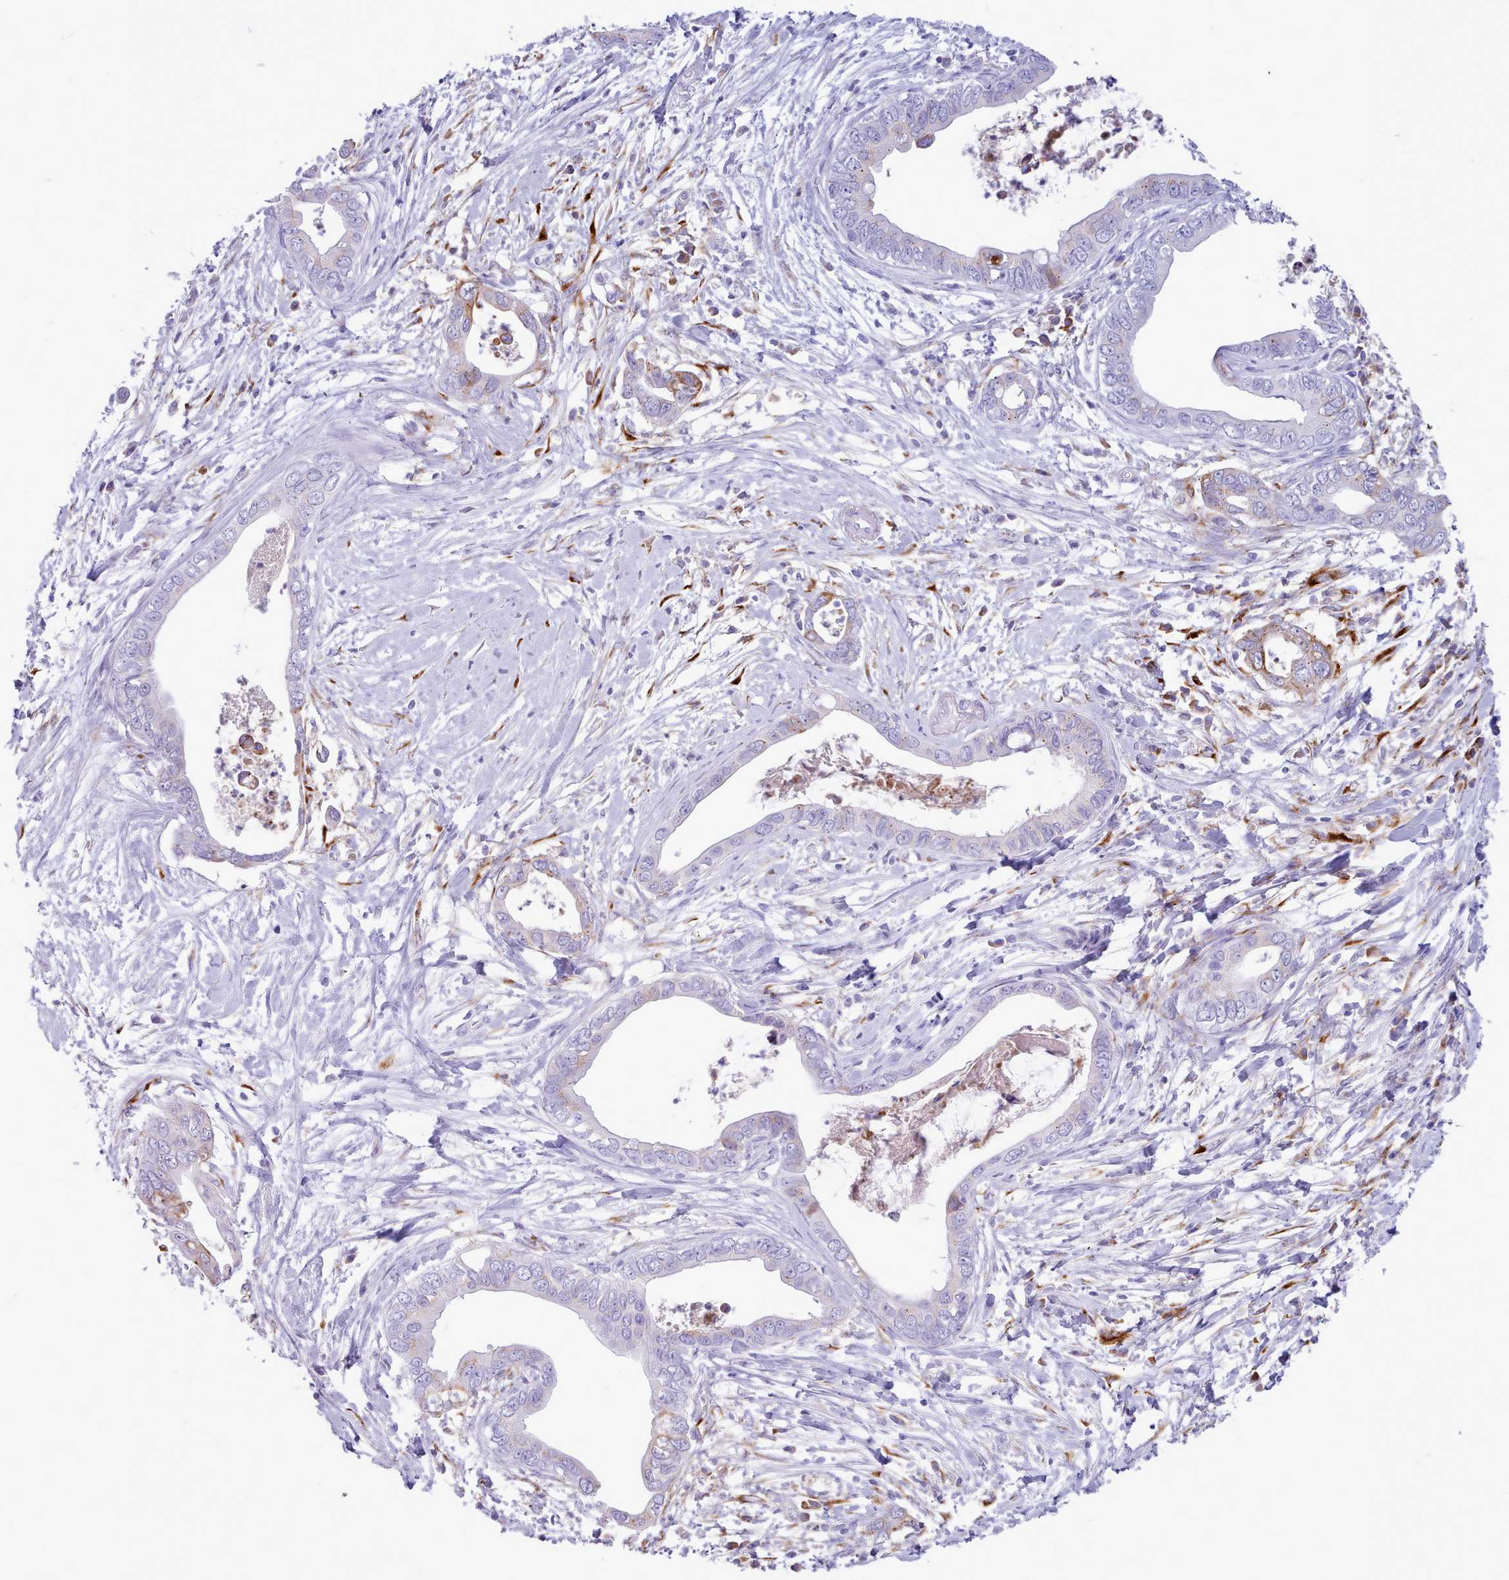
{"staining": {"intensity": "moderate", "quantity": "<25%", "location": "cytoplasmic/membranous"}, "tissue": "pancreatic cancer", "cell_type": "Tumor cells", "image_type": "cancer", "snomed": [{"axis": "morphology", "description": "Adenocarcinoma, NOS"}, {"axis": "topography", "description": "Pancreas"}], "caption": "A photomicrograph of adenocarcinoma (pancreatic) stained for a protein reveals moderate cytoplasmic/membranous brown staining in tumor cells. The staining was performed using DAB to visualize the protein expression in brown, while the nuclei were stained in blue with hematoxylin (Magnification: 20x).", "gene": "NKX1-2", "patient": {"sex": "male", "age": 75}}